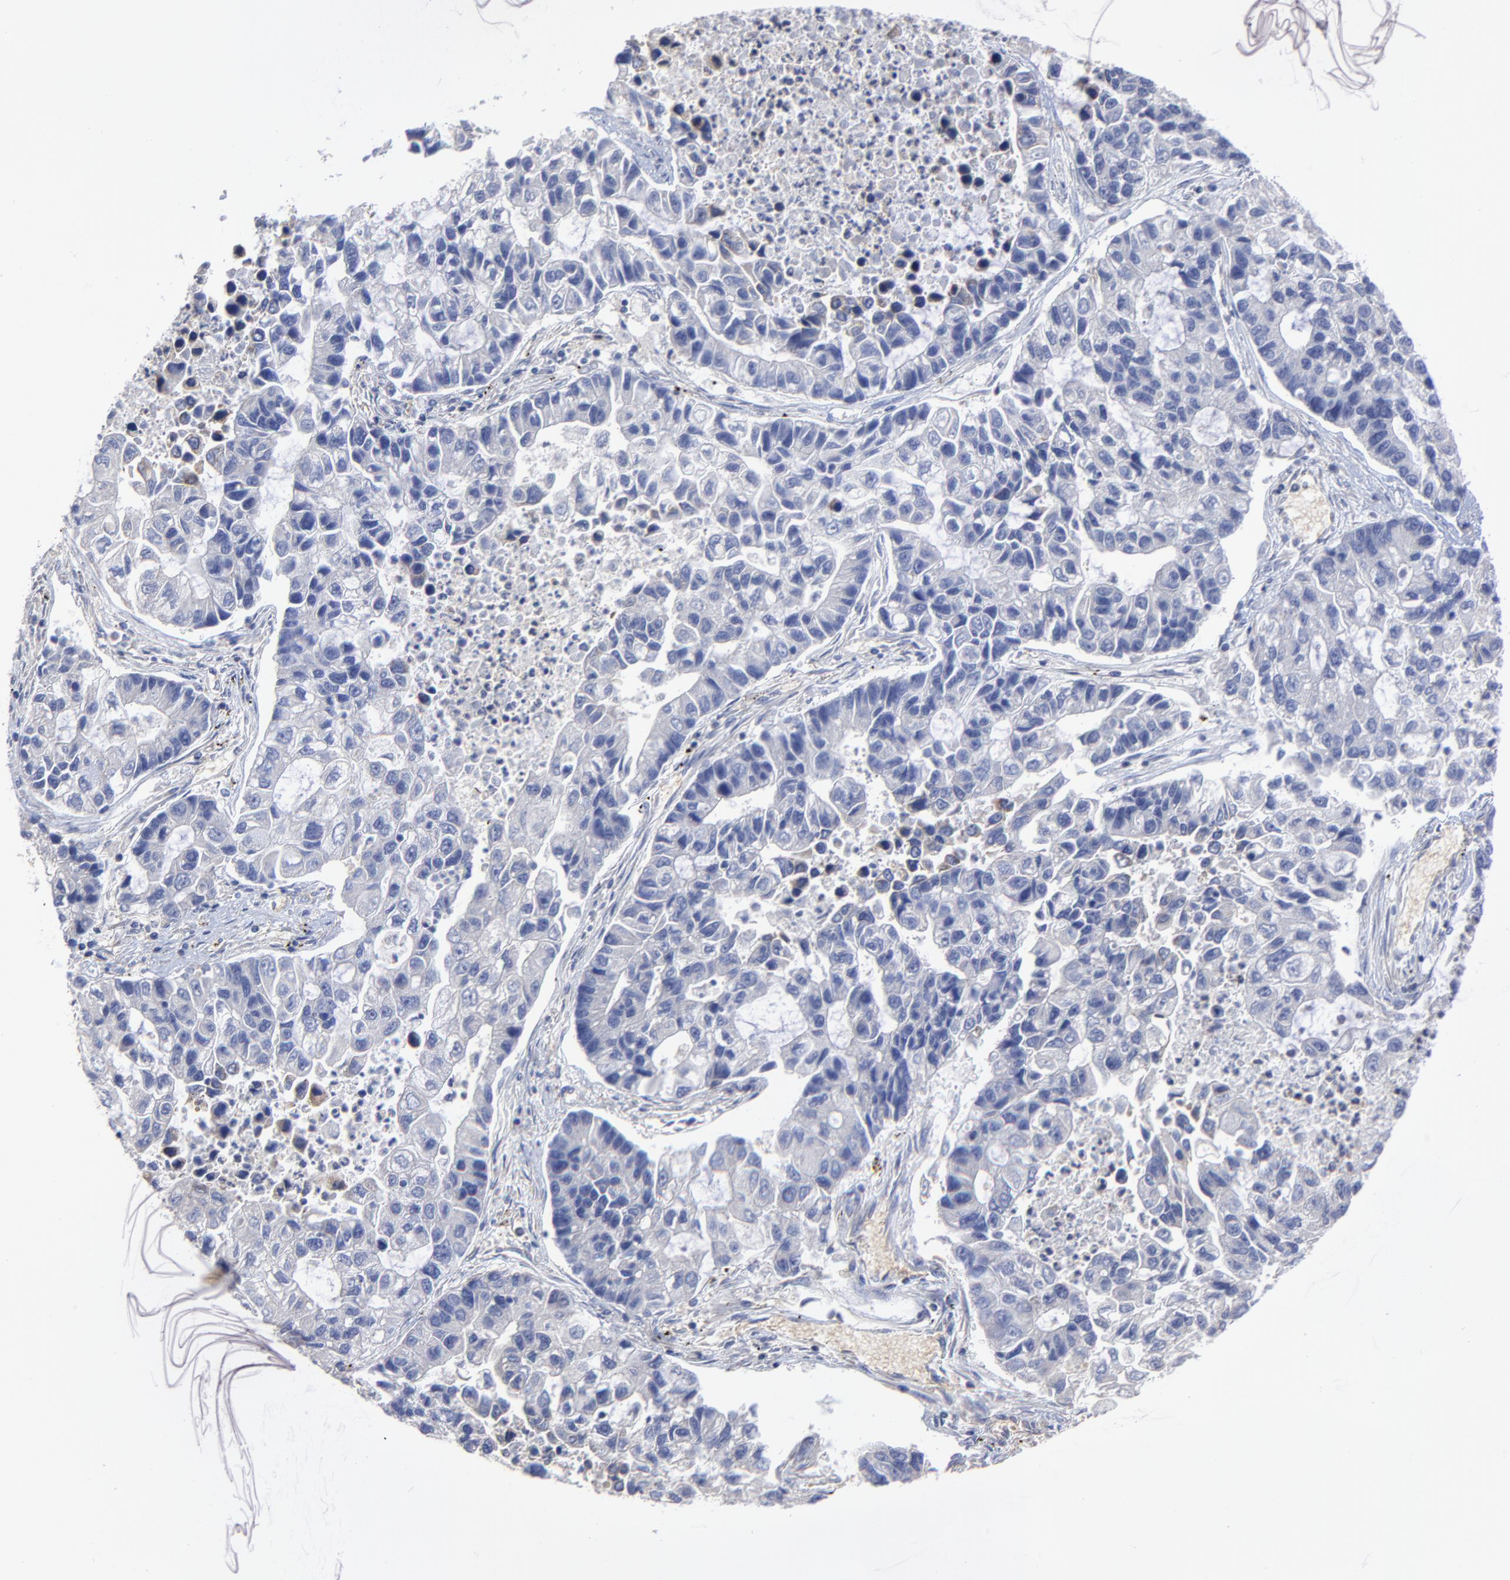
{"staining": {"intensity": "negative", "quantity": "none", "location": "none"}, "tissue": "lung cancer", "cell_type": "Tumor cells", "image_type": "cancer", "snomed": [{"axis": "morphology", "description": "Adenocarcinoma, NOS"}, {"axis": "topography", "description": "Lung"}], "caption": "Lung cancer stained for a protein using immunohistochemistry (IHC) reveals no positivity tumor cells.", "gene": "PCMT1", "patient": {"sex": "female", "age": 51}}